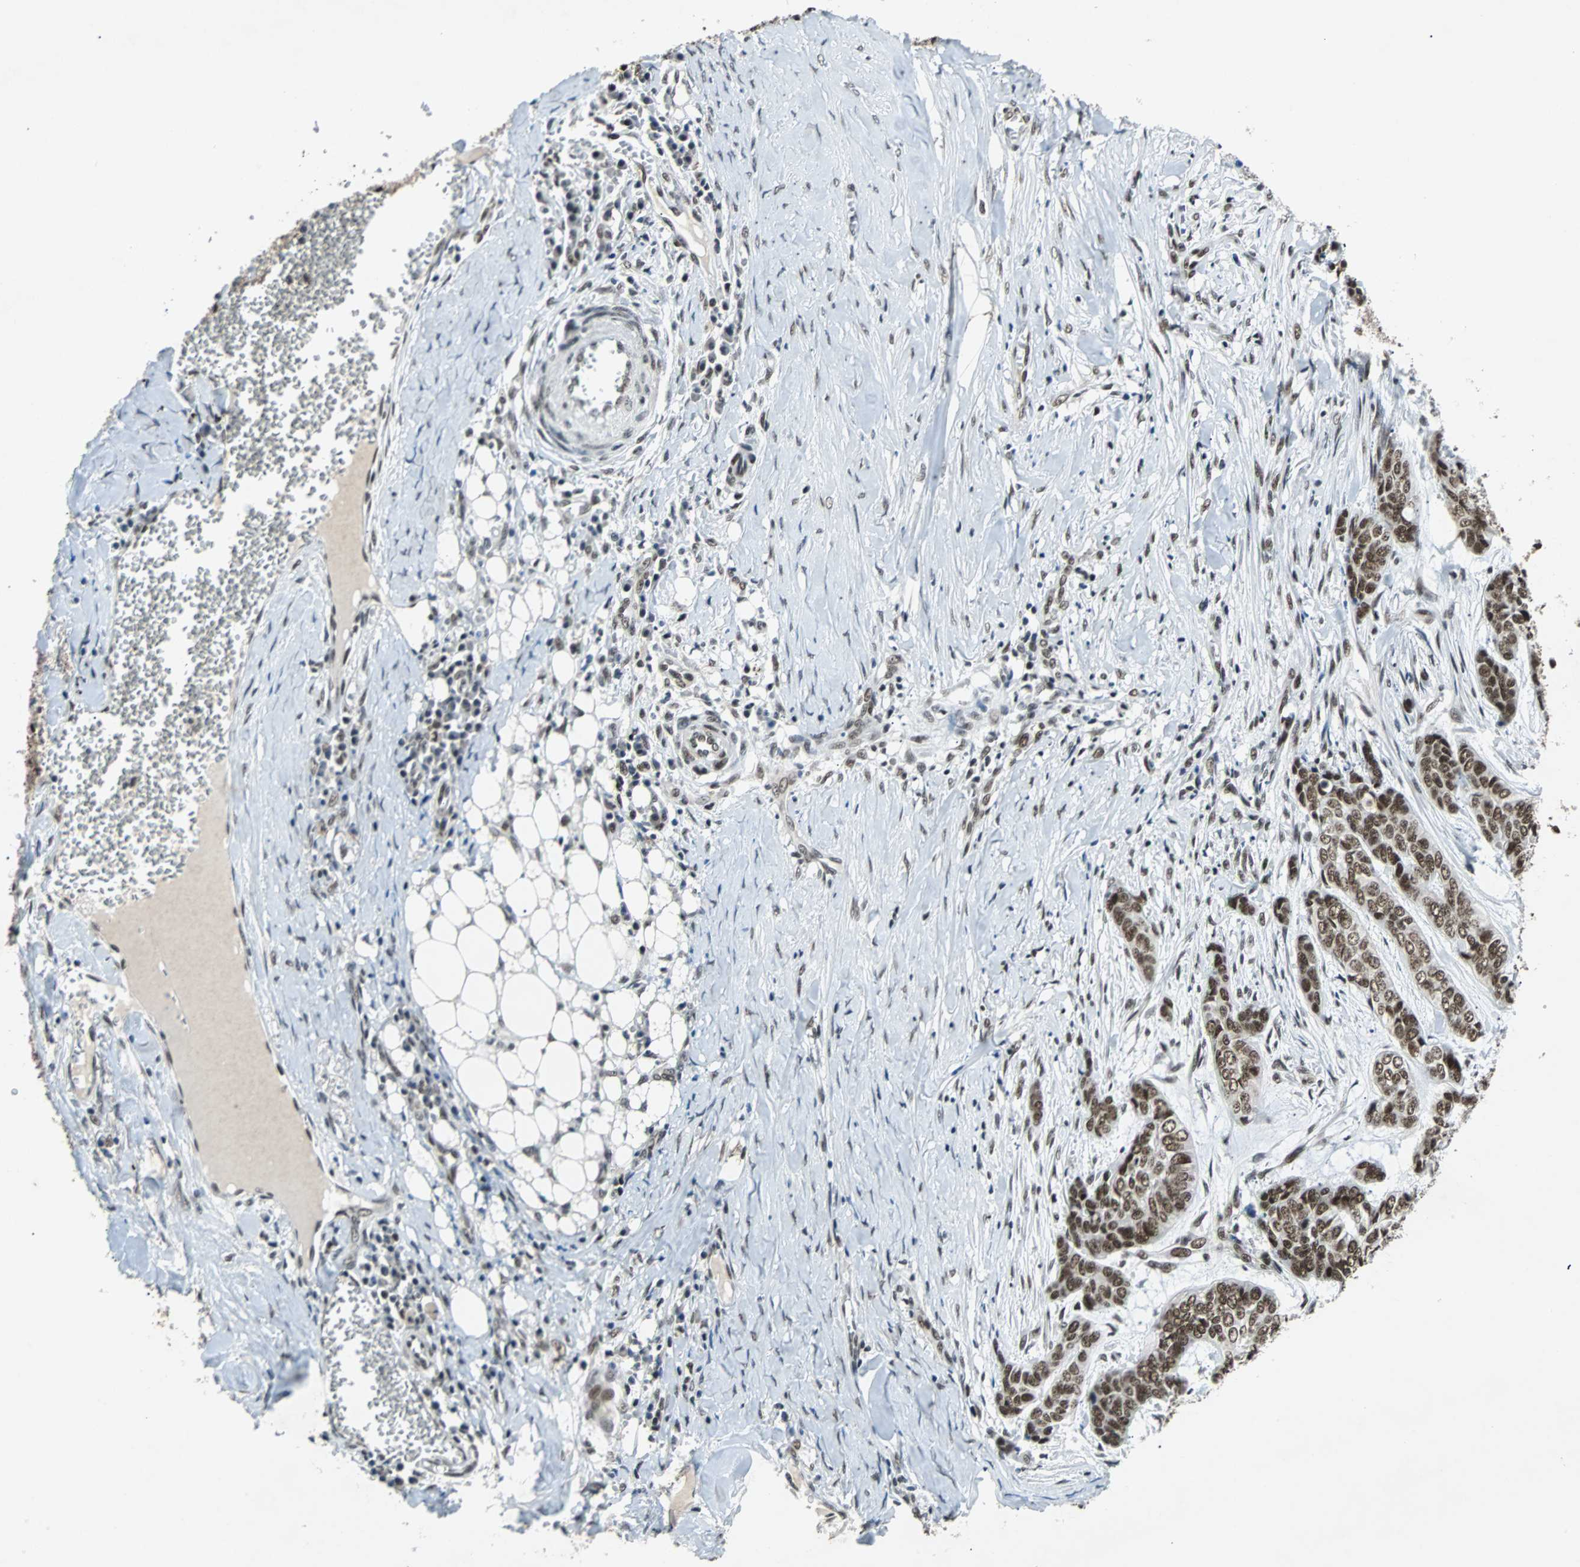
{"staining": {"intensity": "strong", "quantity": ">75%", "location": "nuclear"}, "tissue": "skin cancer", "cell_type": "Tumor cells", "image_type": "cancer", "snomed": [{"axis": "morphology", "description": "Basal cell carcinoma"}, {"axis": "topography", "description": "Skin"}], "caption": "Human basal cell carcinoma (skin) stained for a protein (brown) displays strong nuclear positive staining in approximately >75% of tumor cells.", "gene": "GATAD2A", "patient": {"sex": "female", "age": 64}}